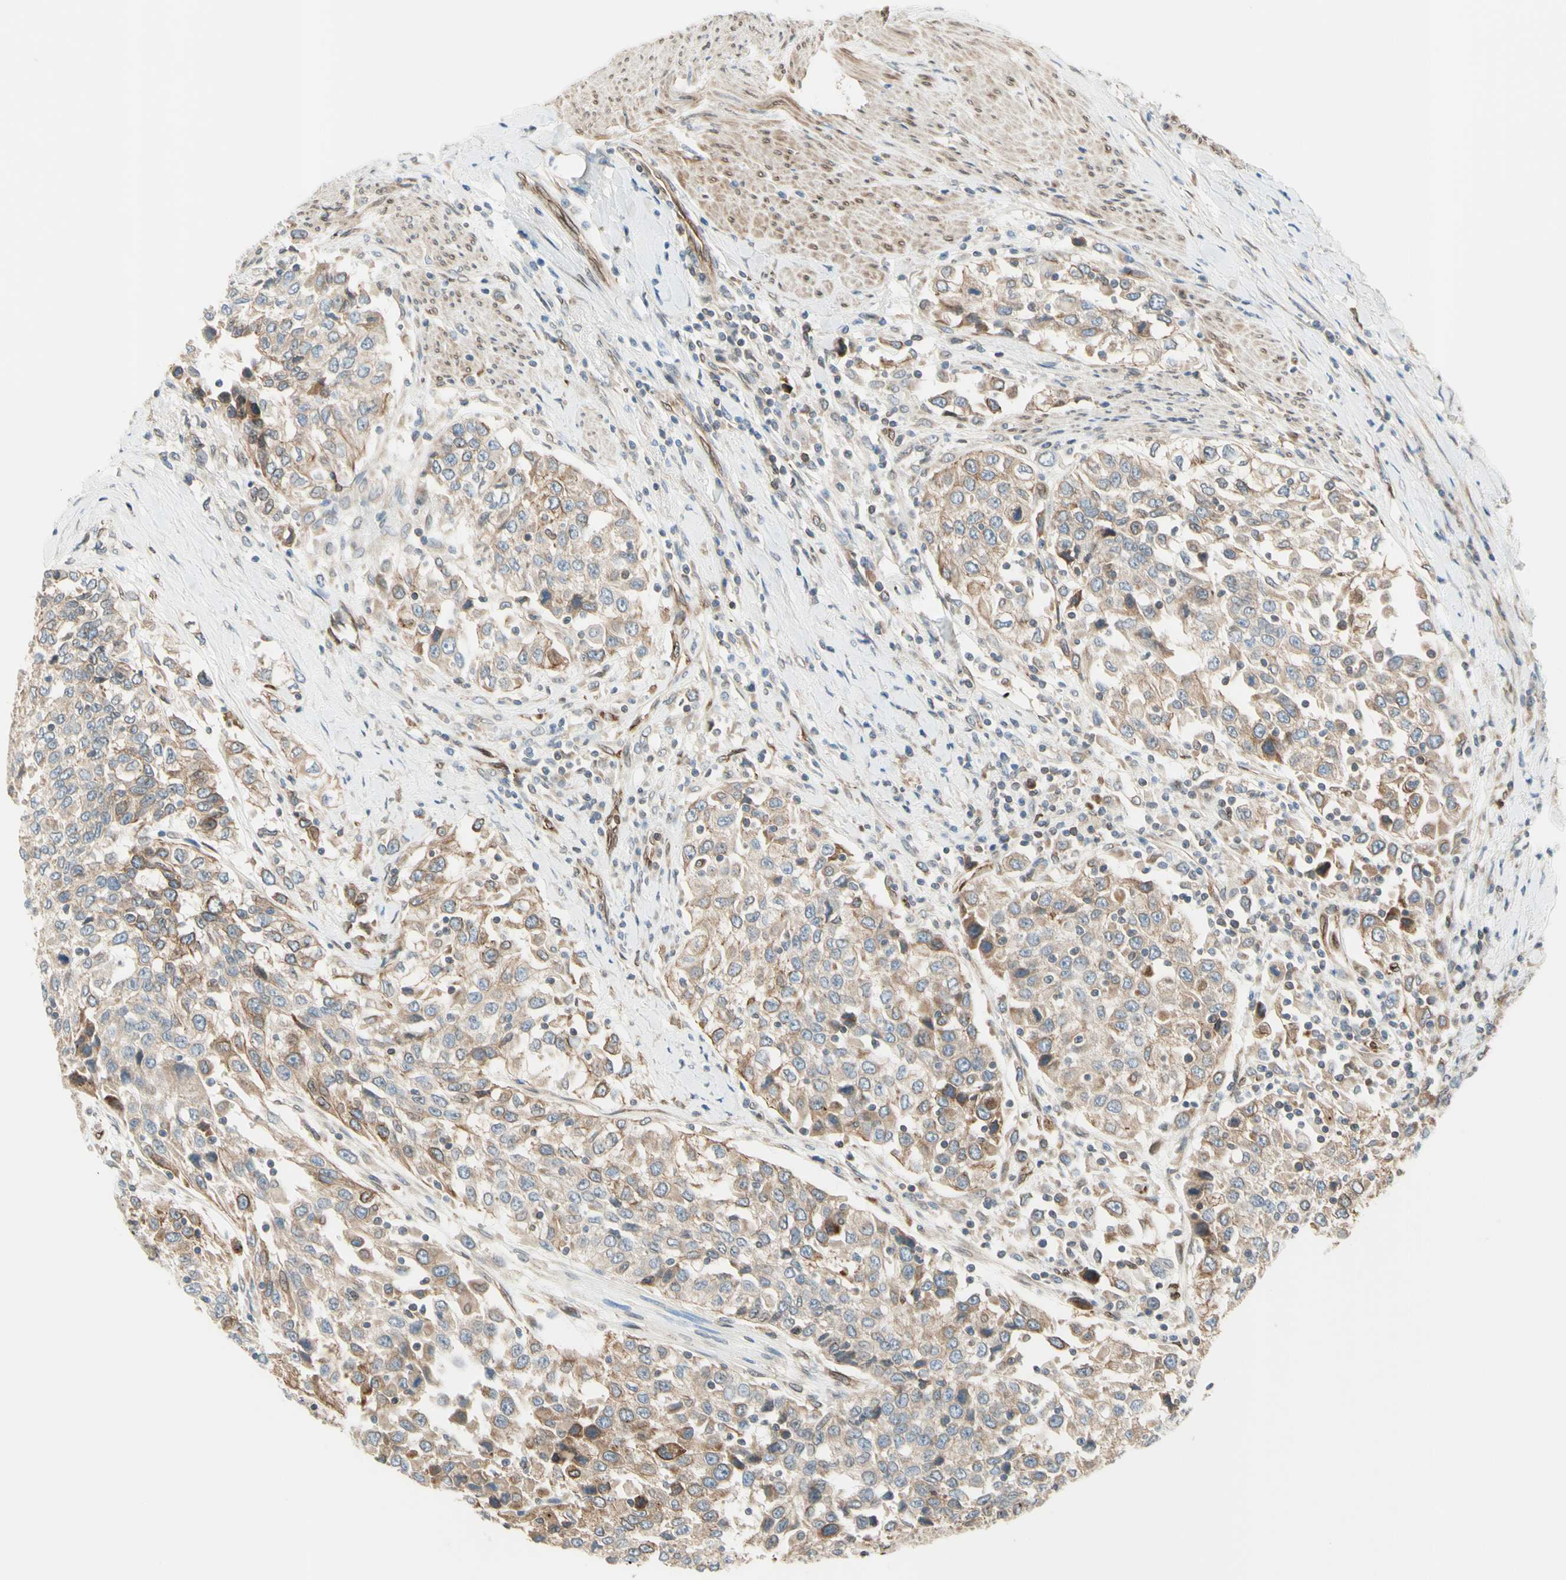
{"staining": {"intensity": "weak", "quantity": ">75%", "location": "cytoplasmic/membranous"}, "tissue": "urothelial cancer", "cell_type": "Tumor cells", "image_type": "cancer", "snomed": [{"axis": "morphology", "description": "Urothelial carcinoma, High grade"}, {"axis": "topography", "description": "Urinary bladder"}], "caption": "Urothelial cancer was stained to show a protein in brown. There is low levels of weak cytoplasmic/membranous positivity in approximately >75% of tumor cells.", "gene": "TRAF2", "patient": {"sex": "female", "age": 80}}